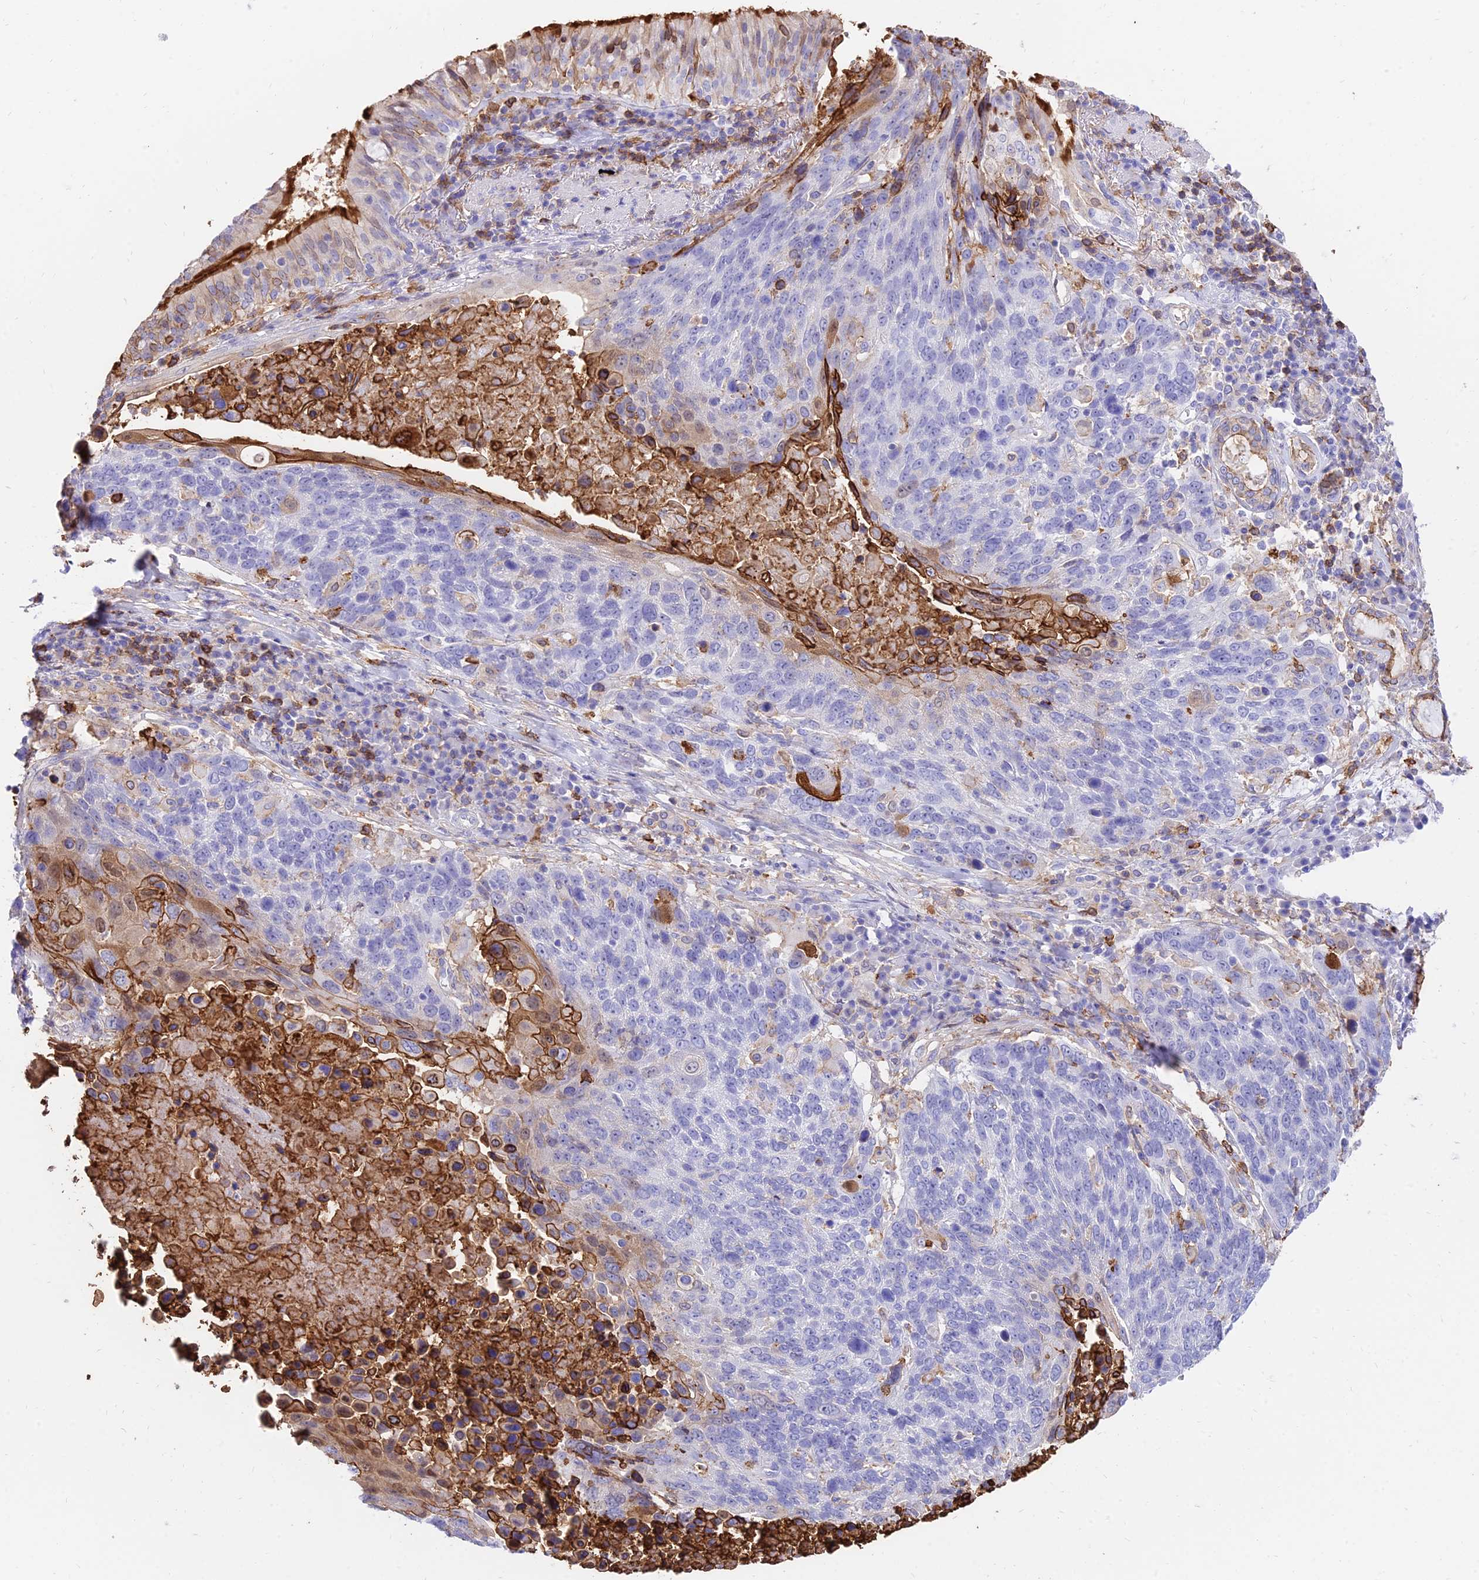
{"staining": {"intensity": "negative", "quantity": "none", "location": "none"}, "tissue": "lung cancer", "cell_type": "Tumor cells", "image_type": "cancer", "snomed": [{"axis": "morphology", "description": "Squamous cell carcinoma, NOS"}, {"axis": "topography", "description": "Lung"}], "caption": "Immunohistochemical staining of lung cancer demonstrates no significant staining in tumor cells. Nuclei are stained in blue.", "gene": "SREK1IP1", "patient": {"sex": "male", "age": 66}}